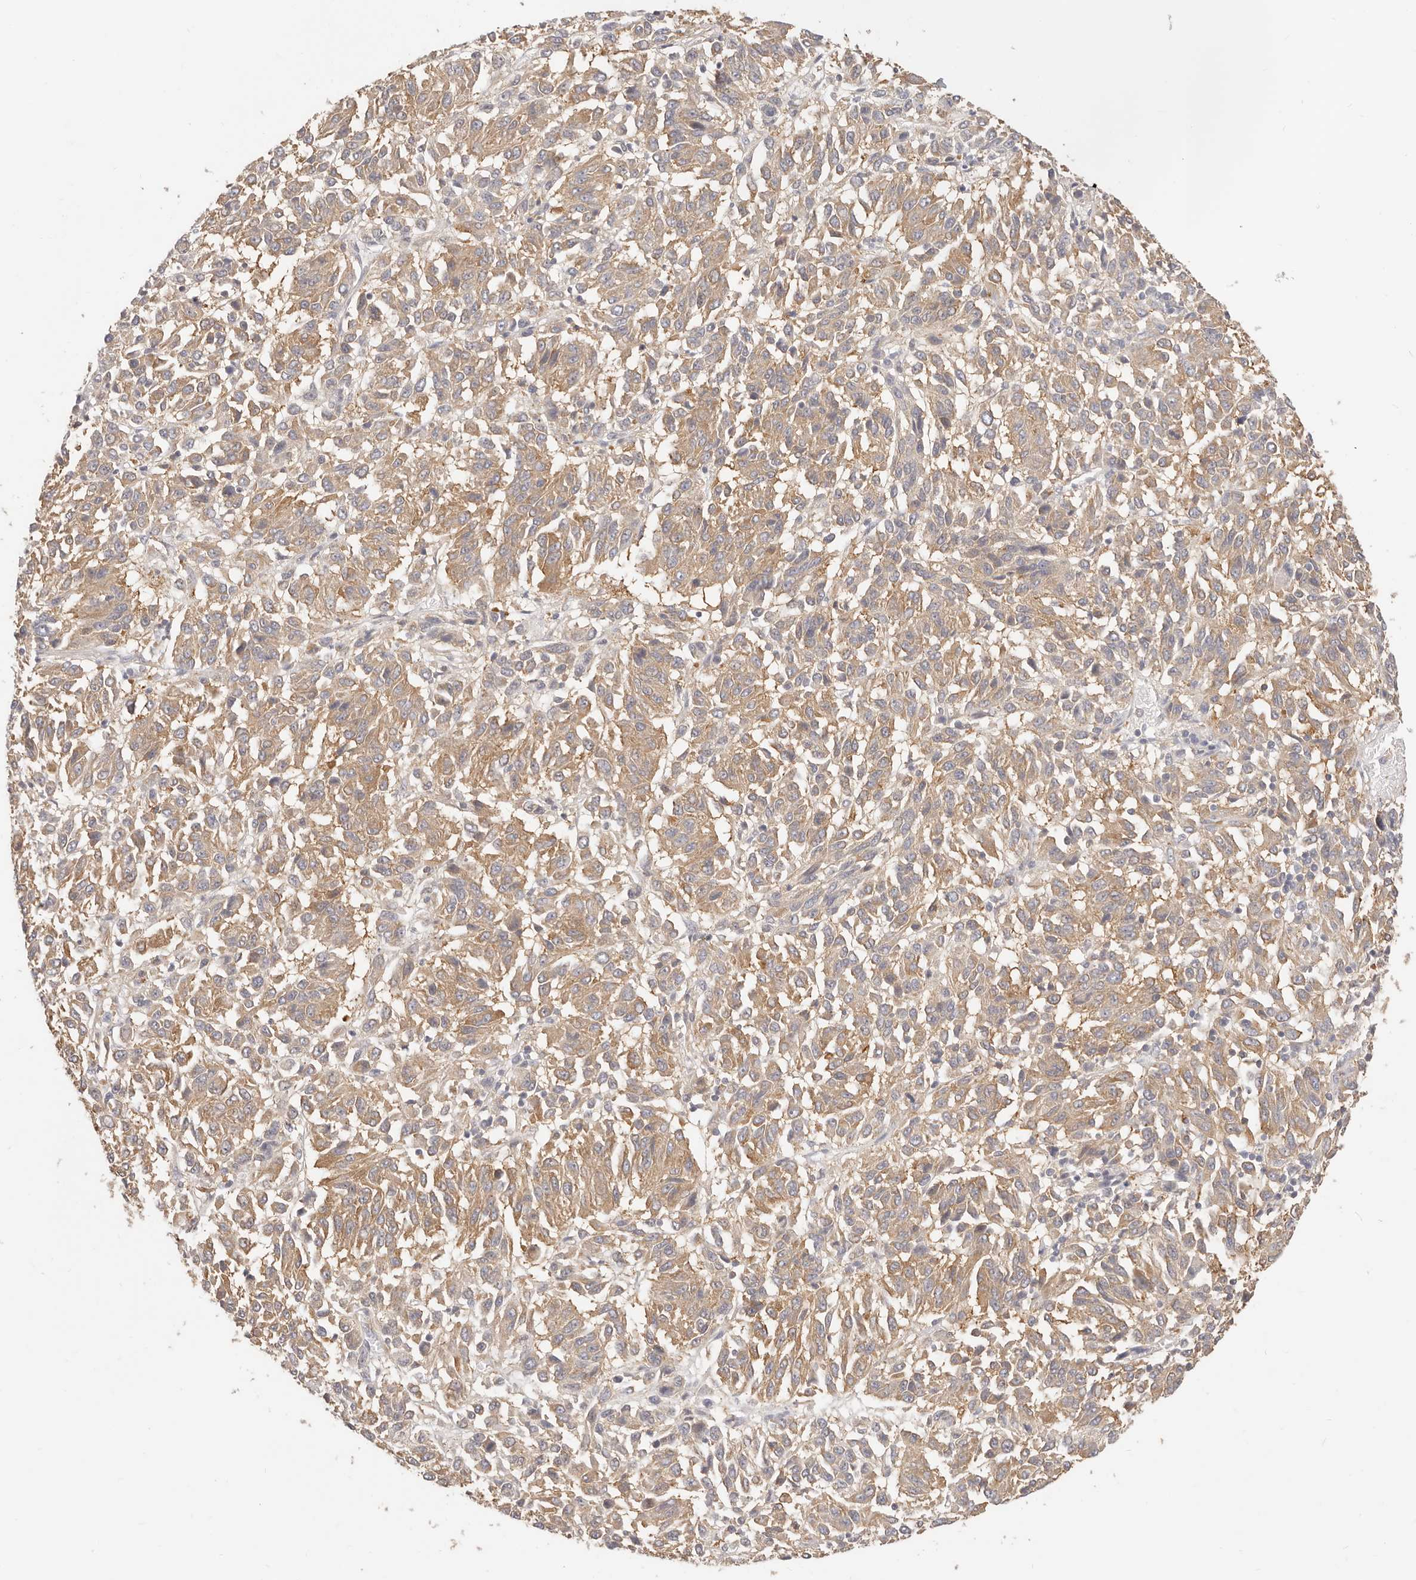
{"staining": {"intensity": "moderate", "quantity": "25%-75%", "location": "cytoplasmic/membranous"}, "tissue": "melanoma", "cell_type": "Tumor cells", "image_type": "cancer", "snomed": [{"axis": "morphology", "description": "Malignant melanoma, NOS"}, {"axis": "topography", "description": "Skin"}], "caption": "Malignant melanoma stained with a protein marker exhibits moderate staining in tumor cells.", "gene": "DTNBP1", "patient": {"sex": "female", "age": 82}}